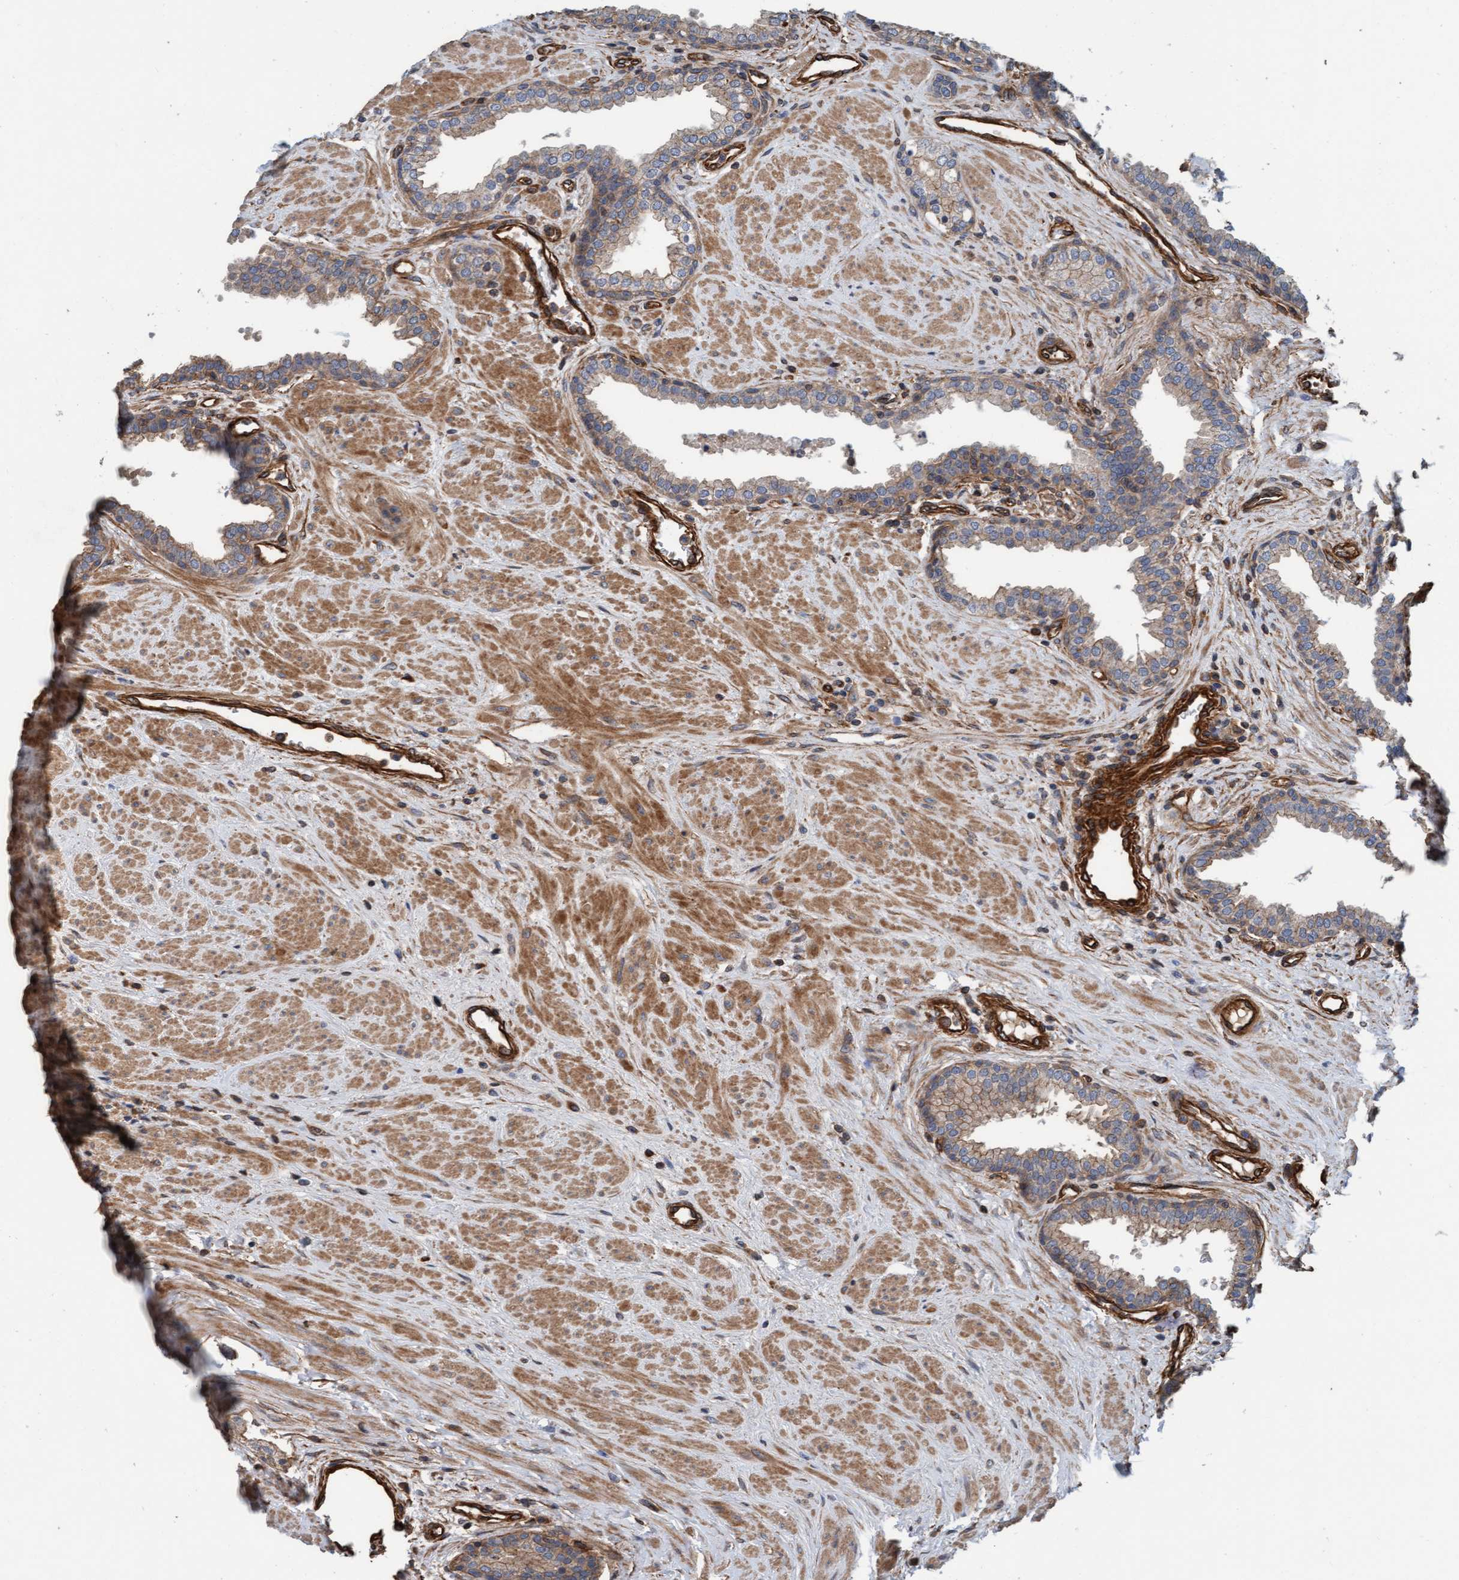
{"staining": {"intensity": "moderate", "quantity": "25%-75%", "location": "cytoplasmic/membranous"}, "tissue": "prostate", "cell_type": "Glandular cells", "image_type": "normal", "snomed": [{"axis": "morphology", "description": "Normal tissue, NOS"}, {"axis": "topography", "description": "Prostate"}], "caption": "IHC (DAB (3,3'-diaminobenzidine)) staining of normal human prostate displays moderate cytoplasmic/membranous protein positivity in approximately 25%-75% of glandular cells.", "gene": "STXBP4", "patient": {"sex": "male", "age": 51}}